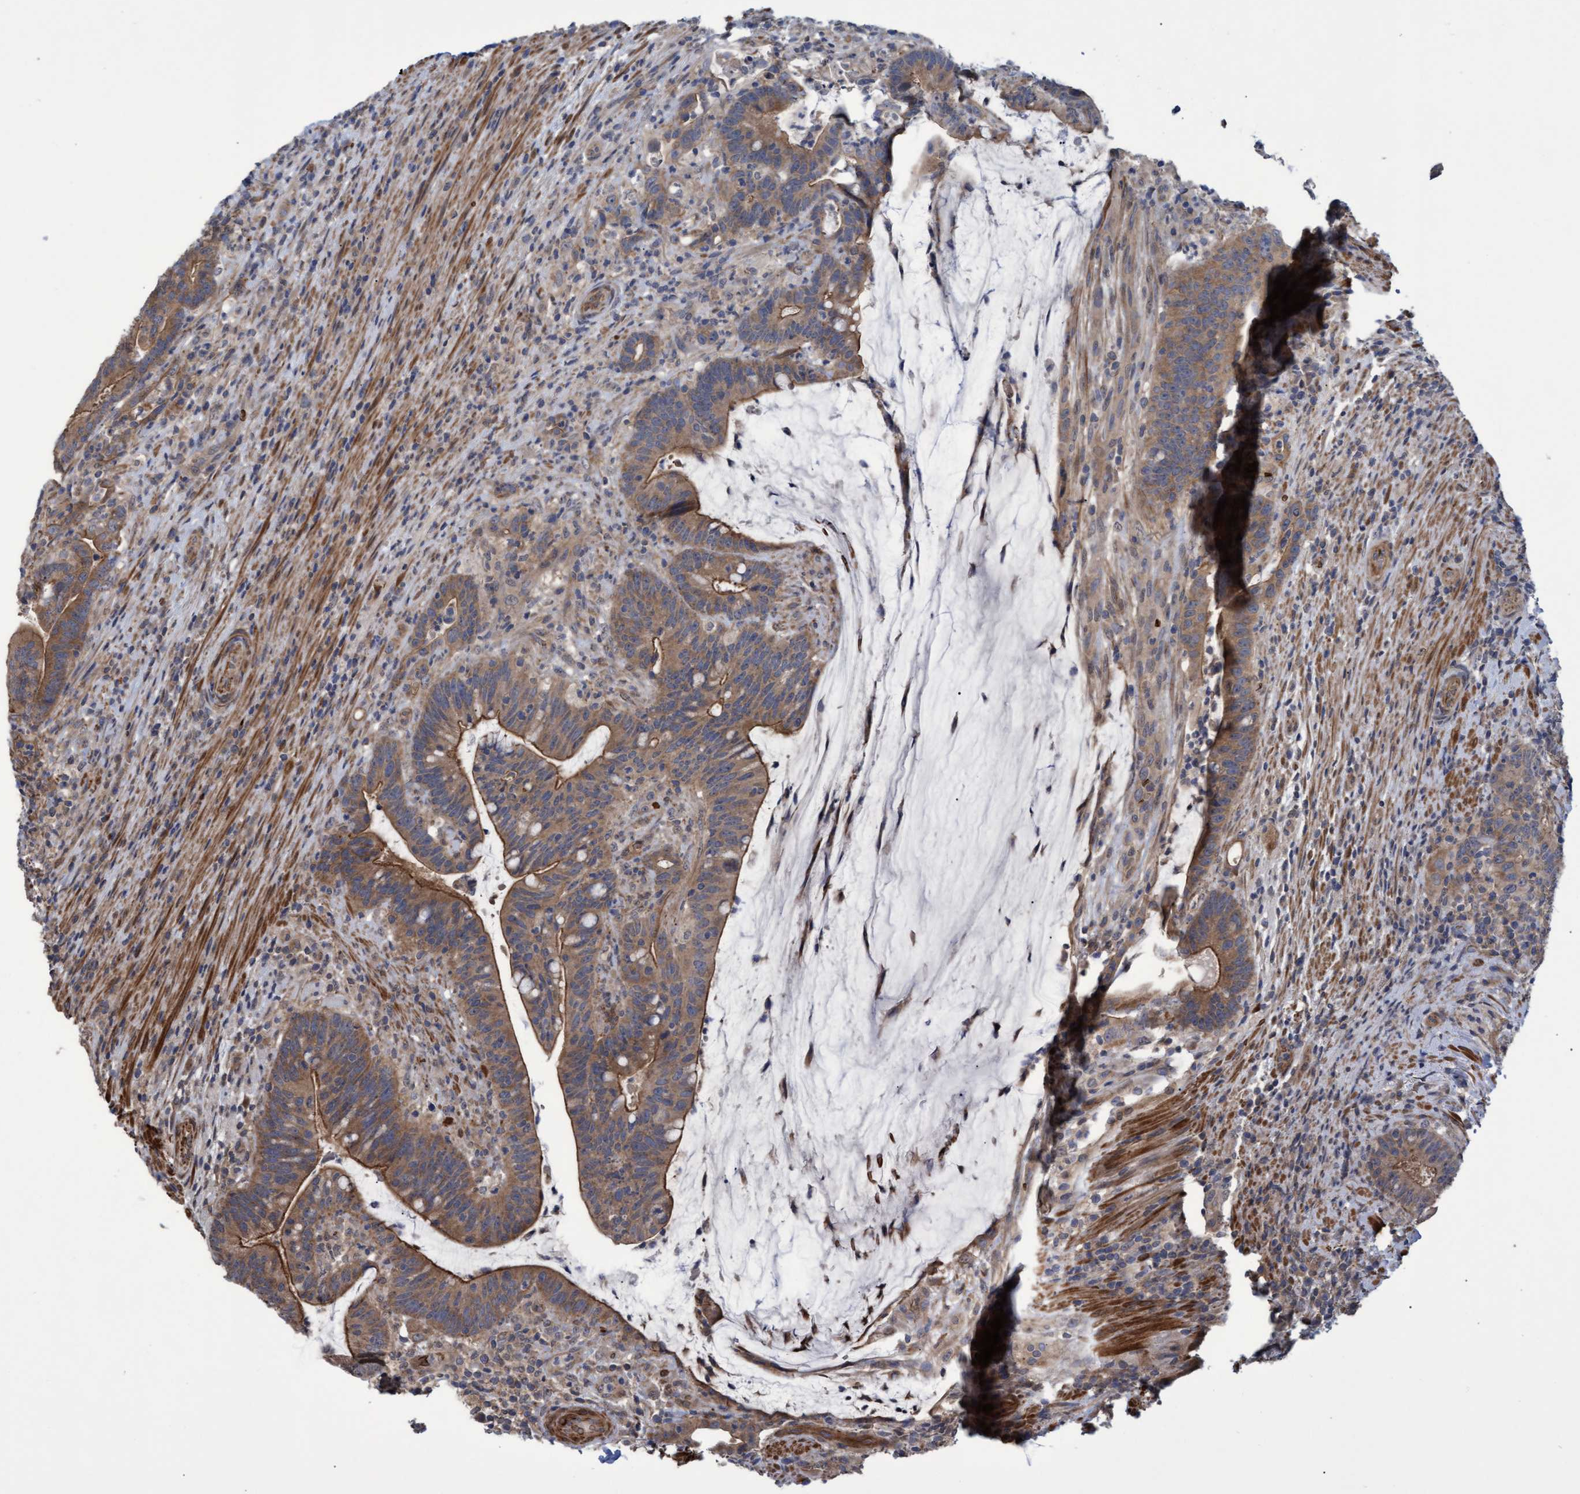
{"staining": {"intensity": "moderate", "quantity": ">75%", "location": "cytoplasmic/membranous"}, "tissue": "colorectal cancer", "cell_type": "Tumor cells", "image_type": "cancer", "snomed": [{"axis": "morphology", "description": "Adenocarcinoma, NOS"}, {"axis": "topography", "description": "Colon"}], "caption": "The immunohistochemical stain highlights moderate cytoplasmic/membranous staining in tumor cells of adenocarcinoma (colorectal) tissue.", "gene": "NAA15", "patient": {"sex": "female", "age": 66}}